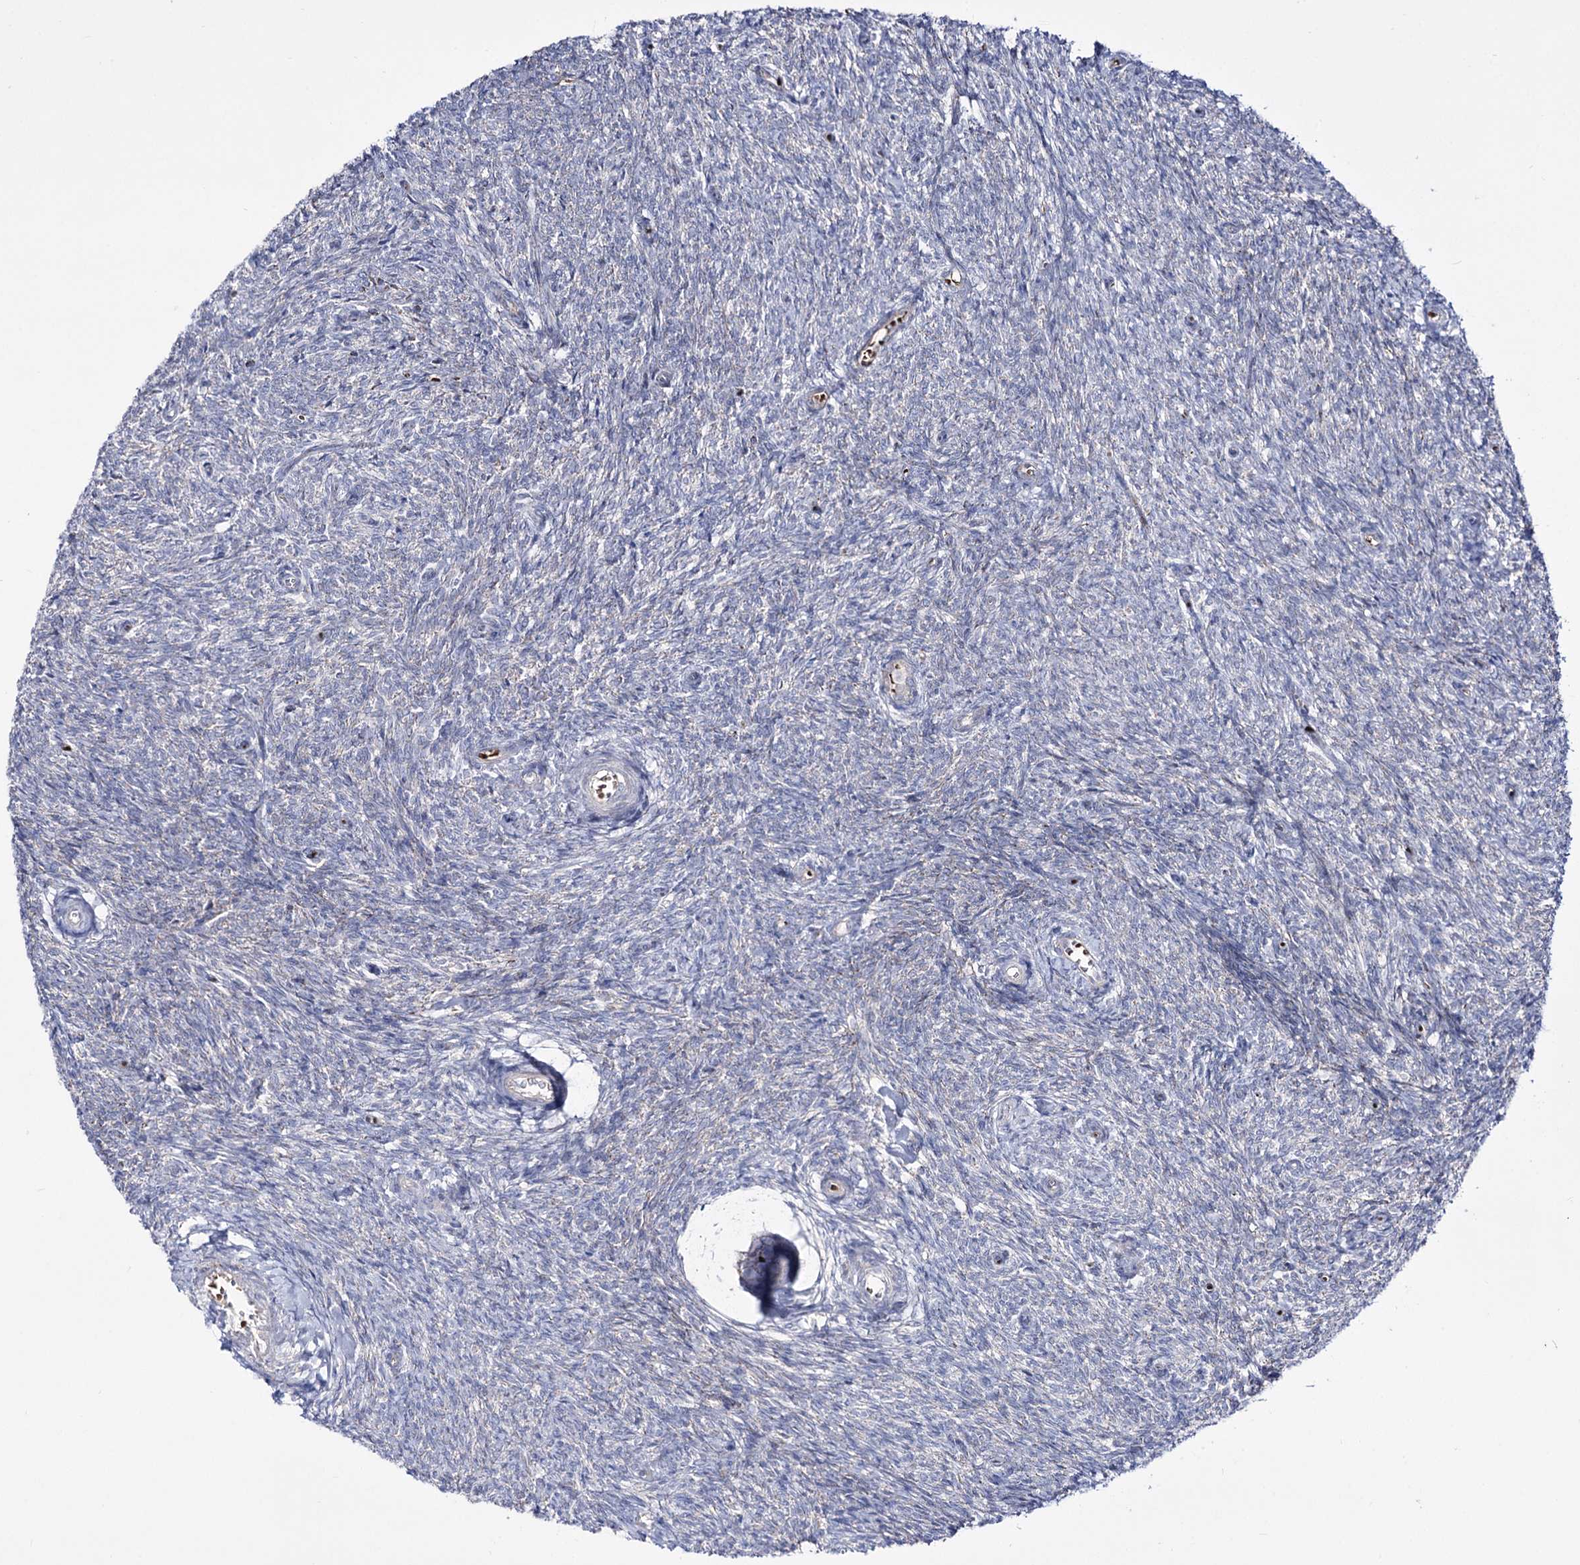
{"staining": {"intensity": "negative", "quantity": "none", "location": "none"}, "tissue": "ovary", "cell_type": "Ovarian stroma cells", "image_type": "normal", "snomed": [{"axis": "morphology", "description": "Normal tissue, NOS"}, {"axis": "topography", "description": "Ovary"}], "caption": "Protein analysis of normal ovary displays no significant expression in ovarian stroma cells.", "gene": "OSBPL5", "patient": {"sex": "female", "age": 44}}